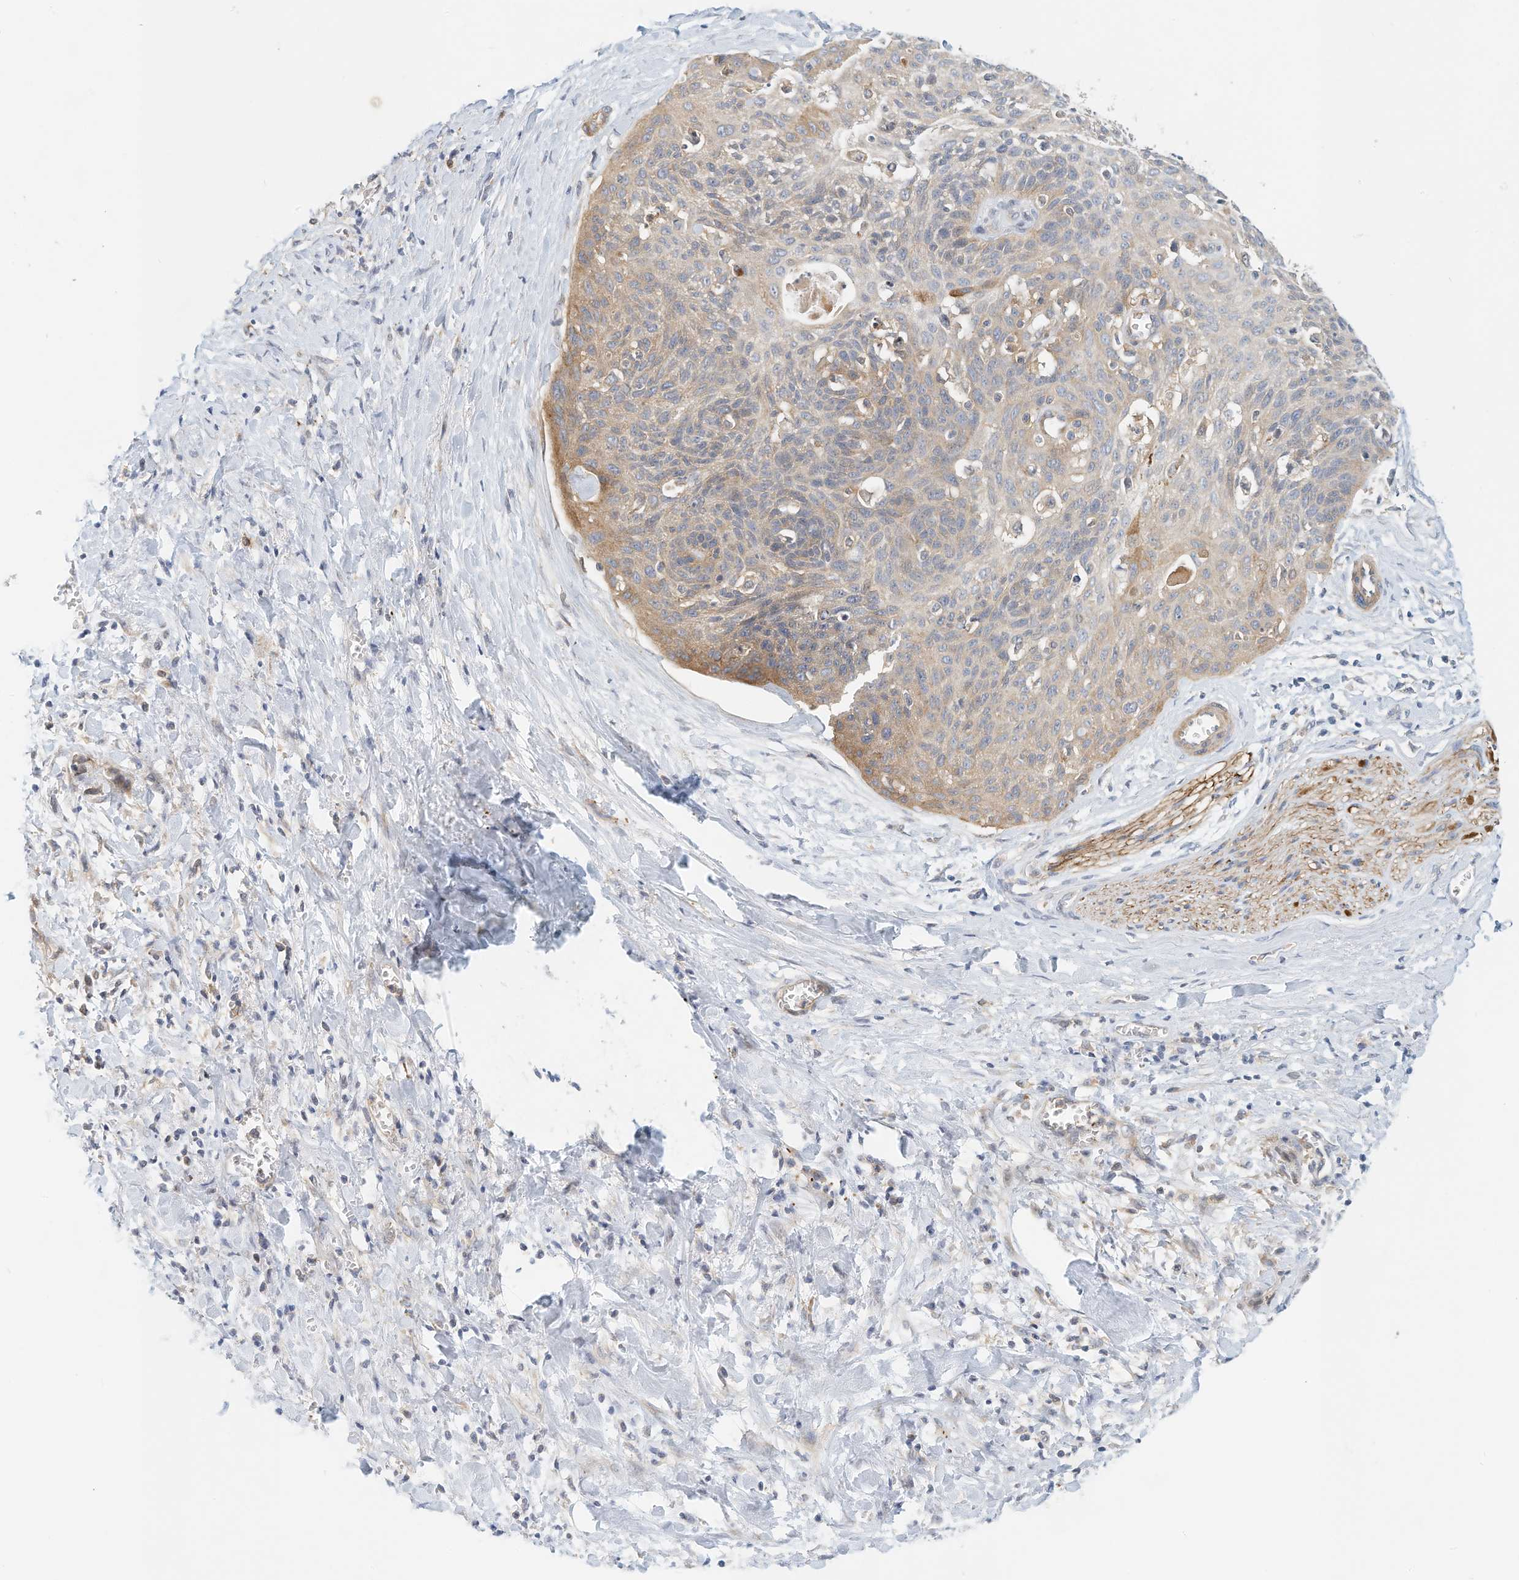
{"staining": {"intensity": "moderate", "quantity": "25%-75%", "location": "cytoplasmic/membranous"}, "tissue": "cervical cancer", "cell_type": "Tumor cells", "image_type": "cancer", "snomed": [{"axis": "morphology", "description": "Squamous cell carcinoma, NOS"}, {"axis": "topography", "description": "Cervix"}], "caption": "Immunohistochemical staining of cervical cancer reveals medium levels of moderate cytoplasmic/membranous protein staining in approximately 25%-75% of tumor cells. (DAB = brown stain, brightfield microscopy at high magnification).", "gene": "MICAL1", "patient": {"sex": "female", "age": 55}}